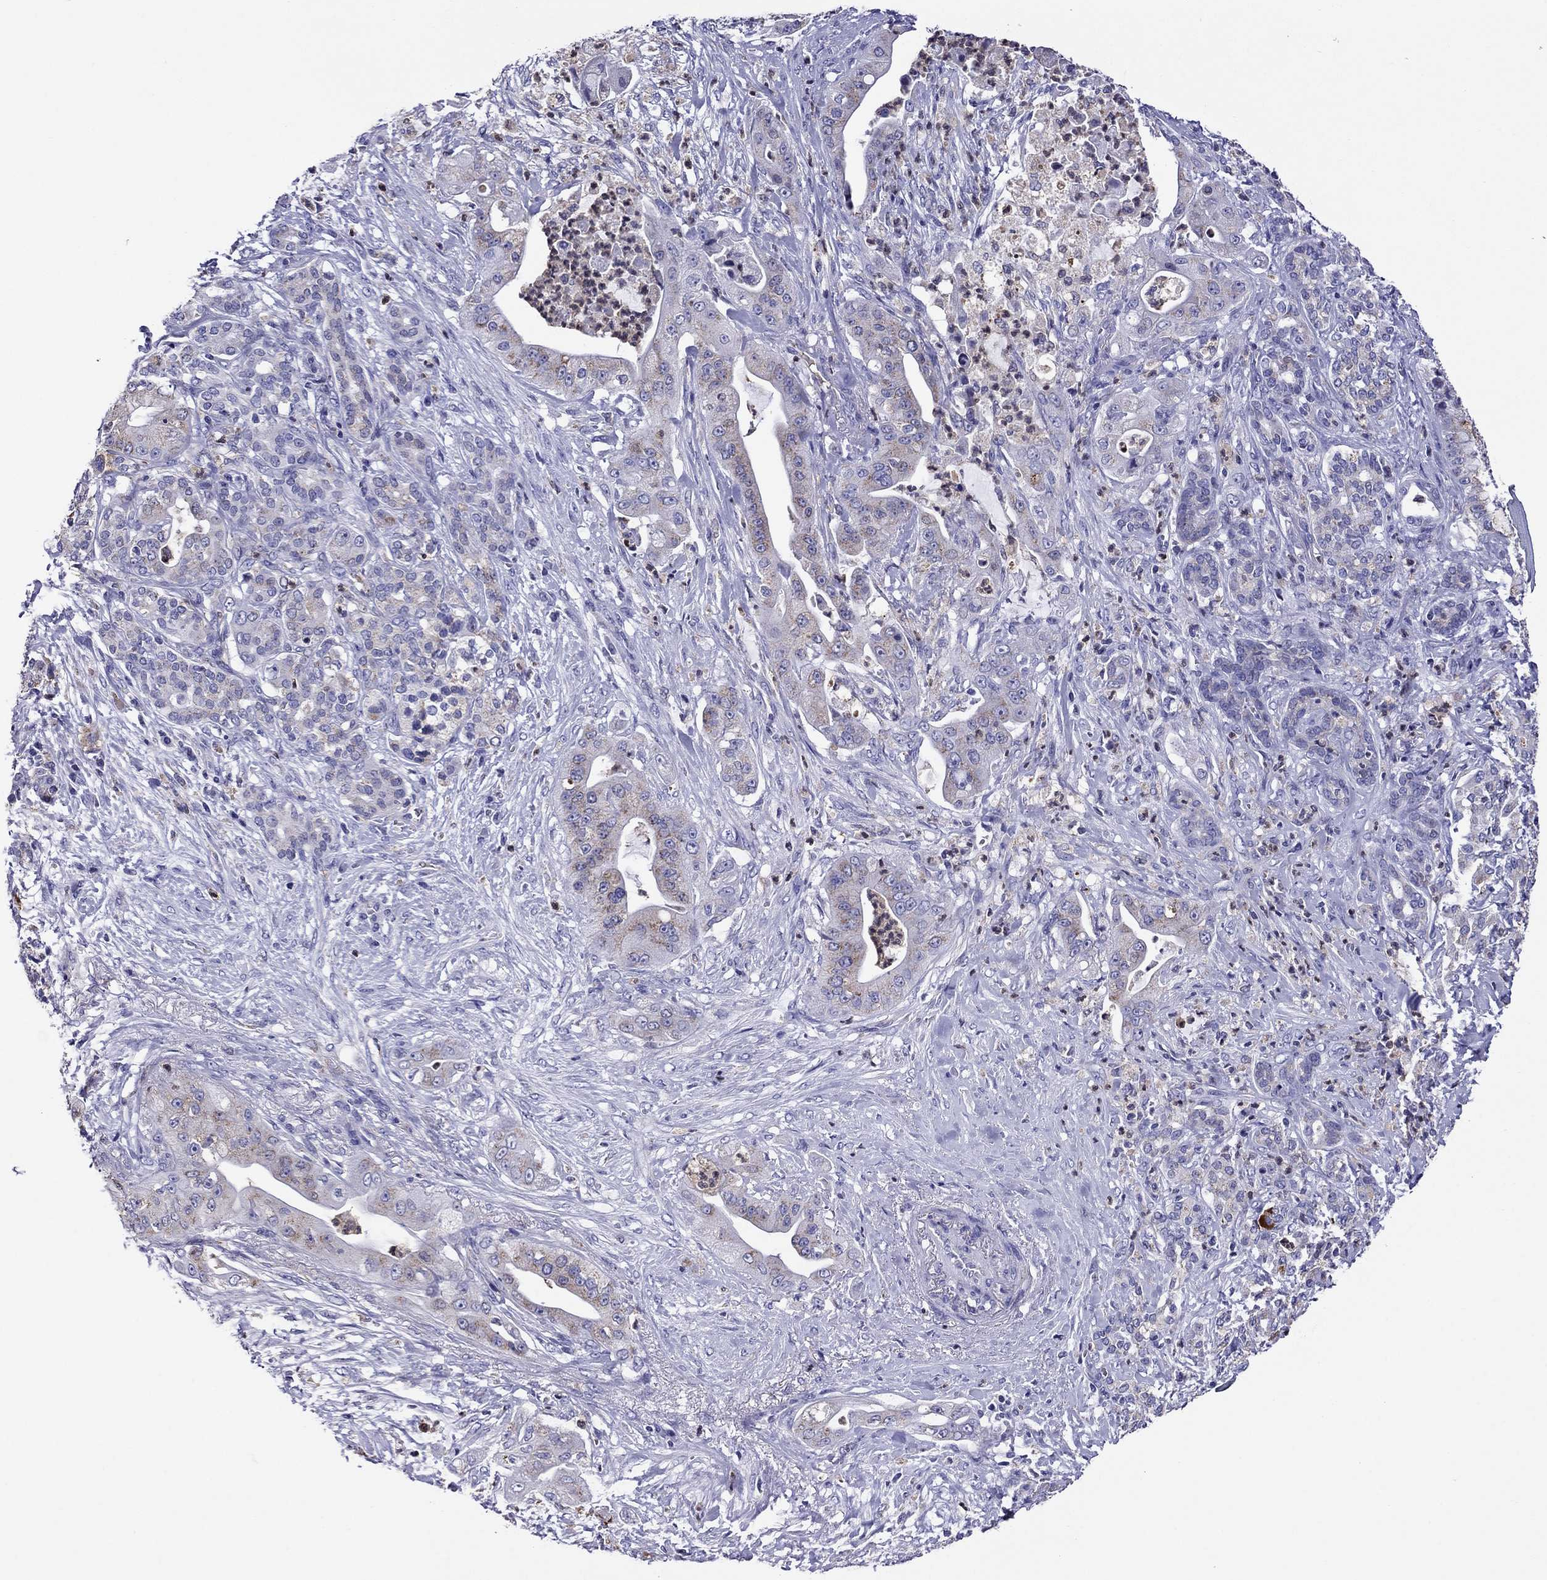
{"staining": {"intensity": "weak", "quantity": "<25%", "location": "cytoplasmic/membranous"}, "tissue": "pancreatic cancer", "cell_type": "Tumor cells", "image_type": "cancer", "snomed": [{"axis": "morphology", "description": "Normal tissue, NOS"}, {"axis": "morphology", "description": "Inflammation, NOS"}, {"axis": "morphology", "description": "Adenocarcinoma, NOS"}, {"axis": "topography", "description": "Pancreas"}], "caption": "A histopathology image of pancreatic cancer (adenocarcinoma) stained for a protein reveals no brown staining in tumor cells.", "gene": "SCG2", "patient": {"sex": "male", "age": 57}}